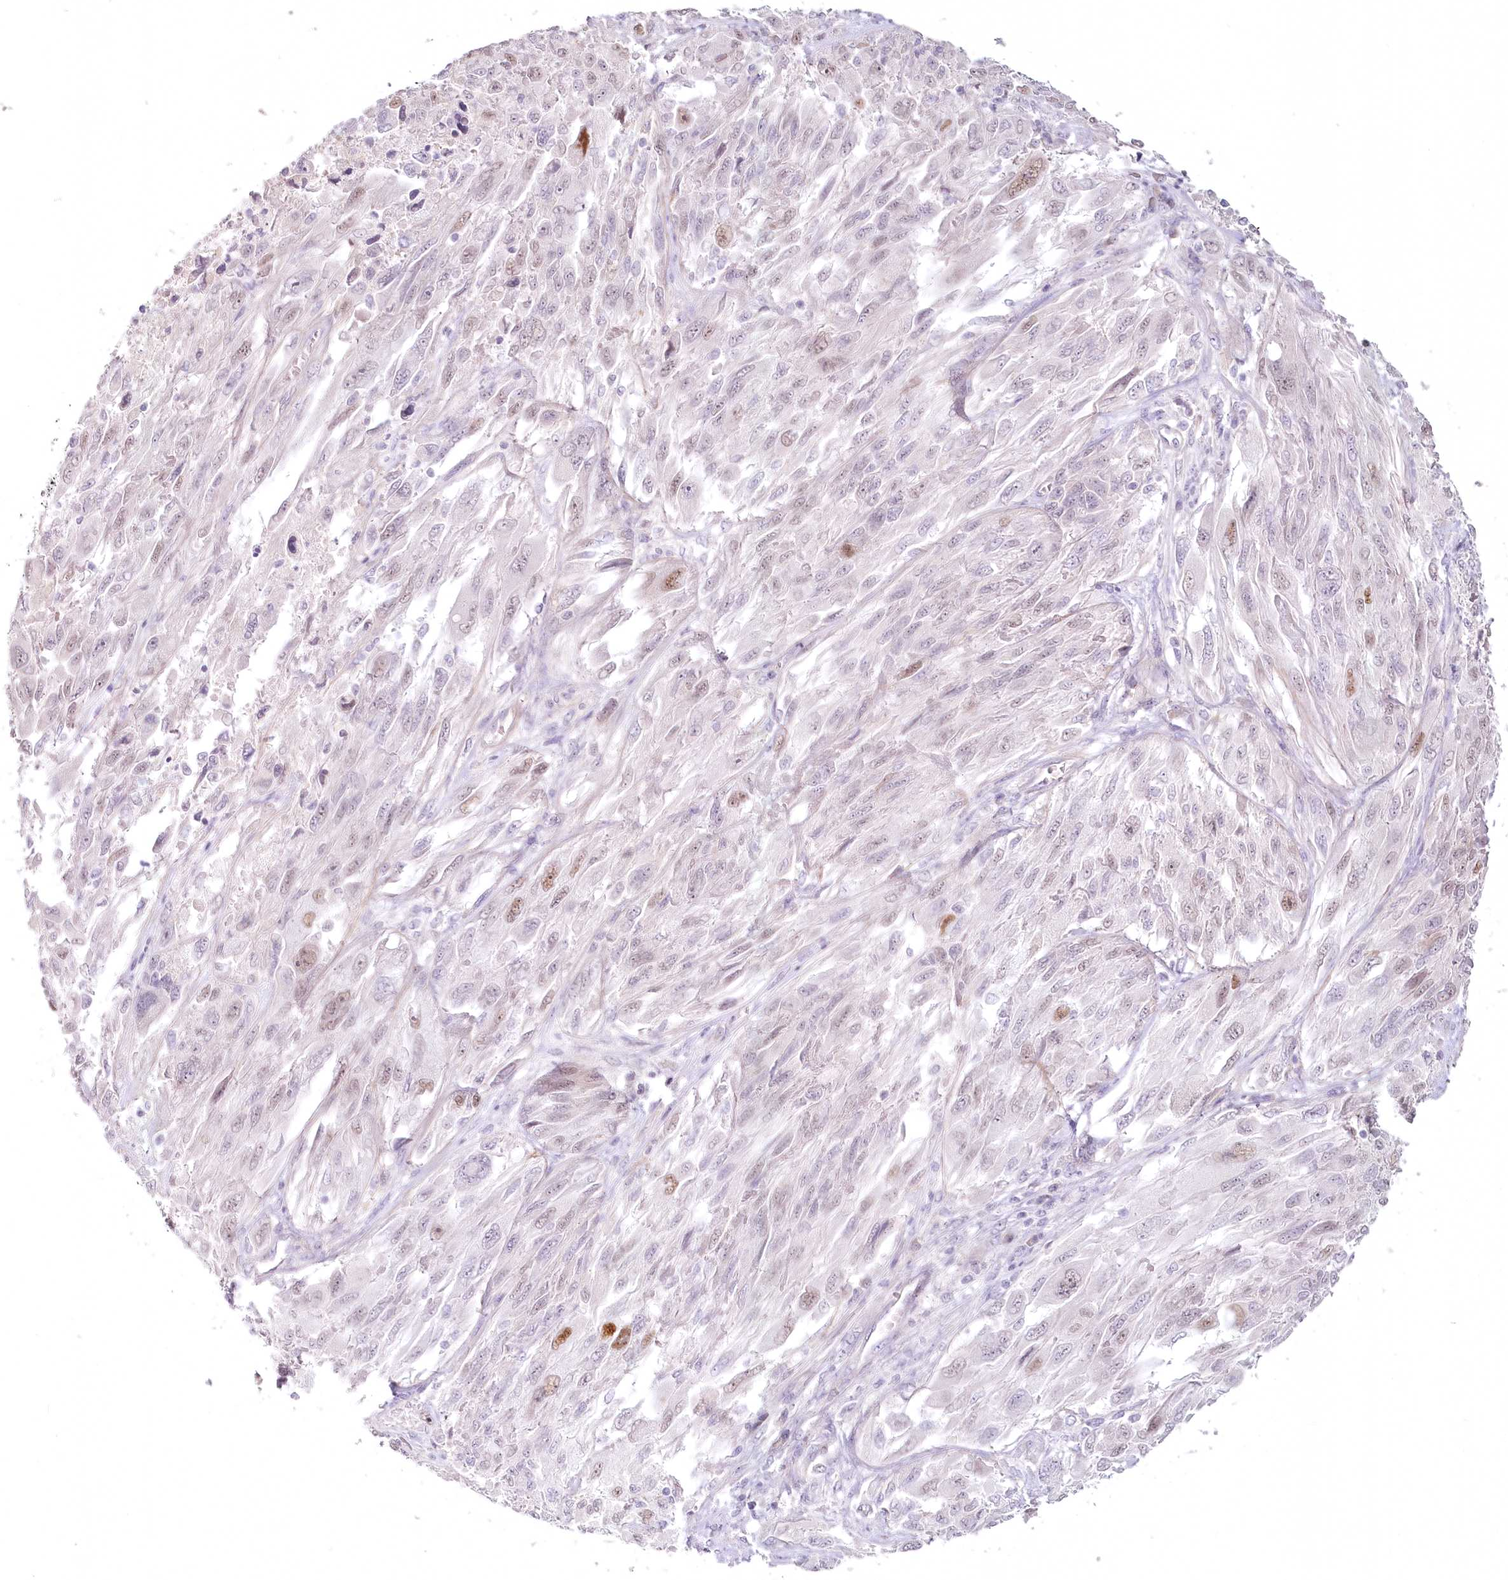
{"staining": {"intensity": "moderate", "quantity": "<25%", "location": "nuclear"}, "tissue": "melanoma", "cell_type": "Tumor cells", "image_type": "cancer", "snomed": [{"axis": "morphology", "description": "Malignant melanoma, NOS"}, {"axis": "topography", "description": "Skin"}], "caption": "Malignant melanoma stained for a protein exhibits moderate nuclear positivity in tumor cells. The staining was performed using DAB (3,3'-diaminobenzidine) to visualize the protein expression in brown, while the nuclei were stained in blue with hematoxylin (Magnification: 20x).", "gene": "USP11", "patient": {"sex": "female", "age": 91}}